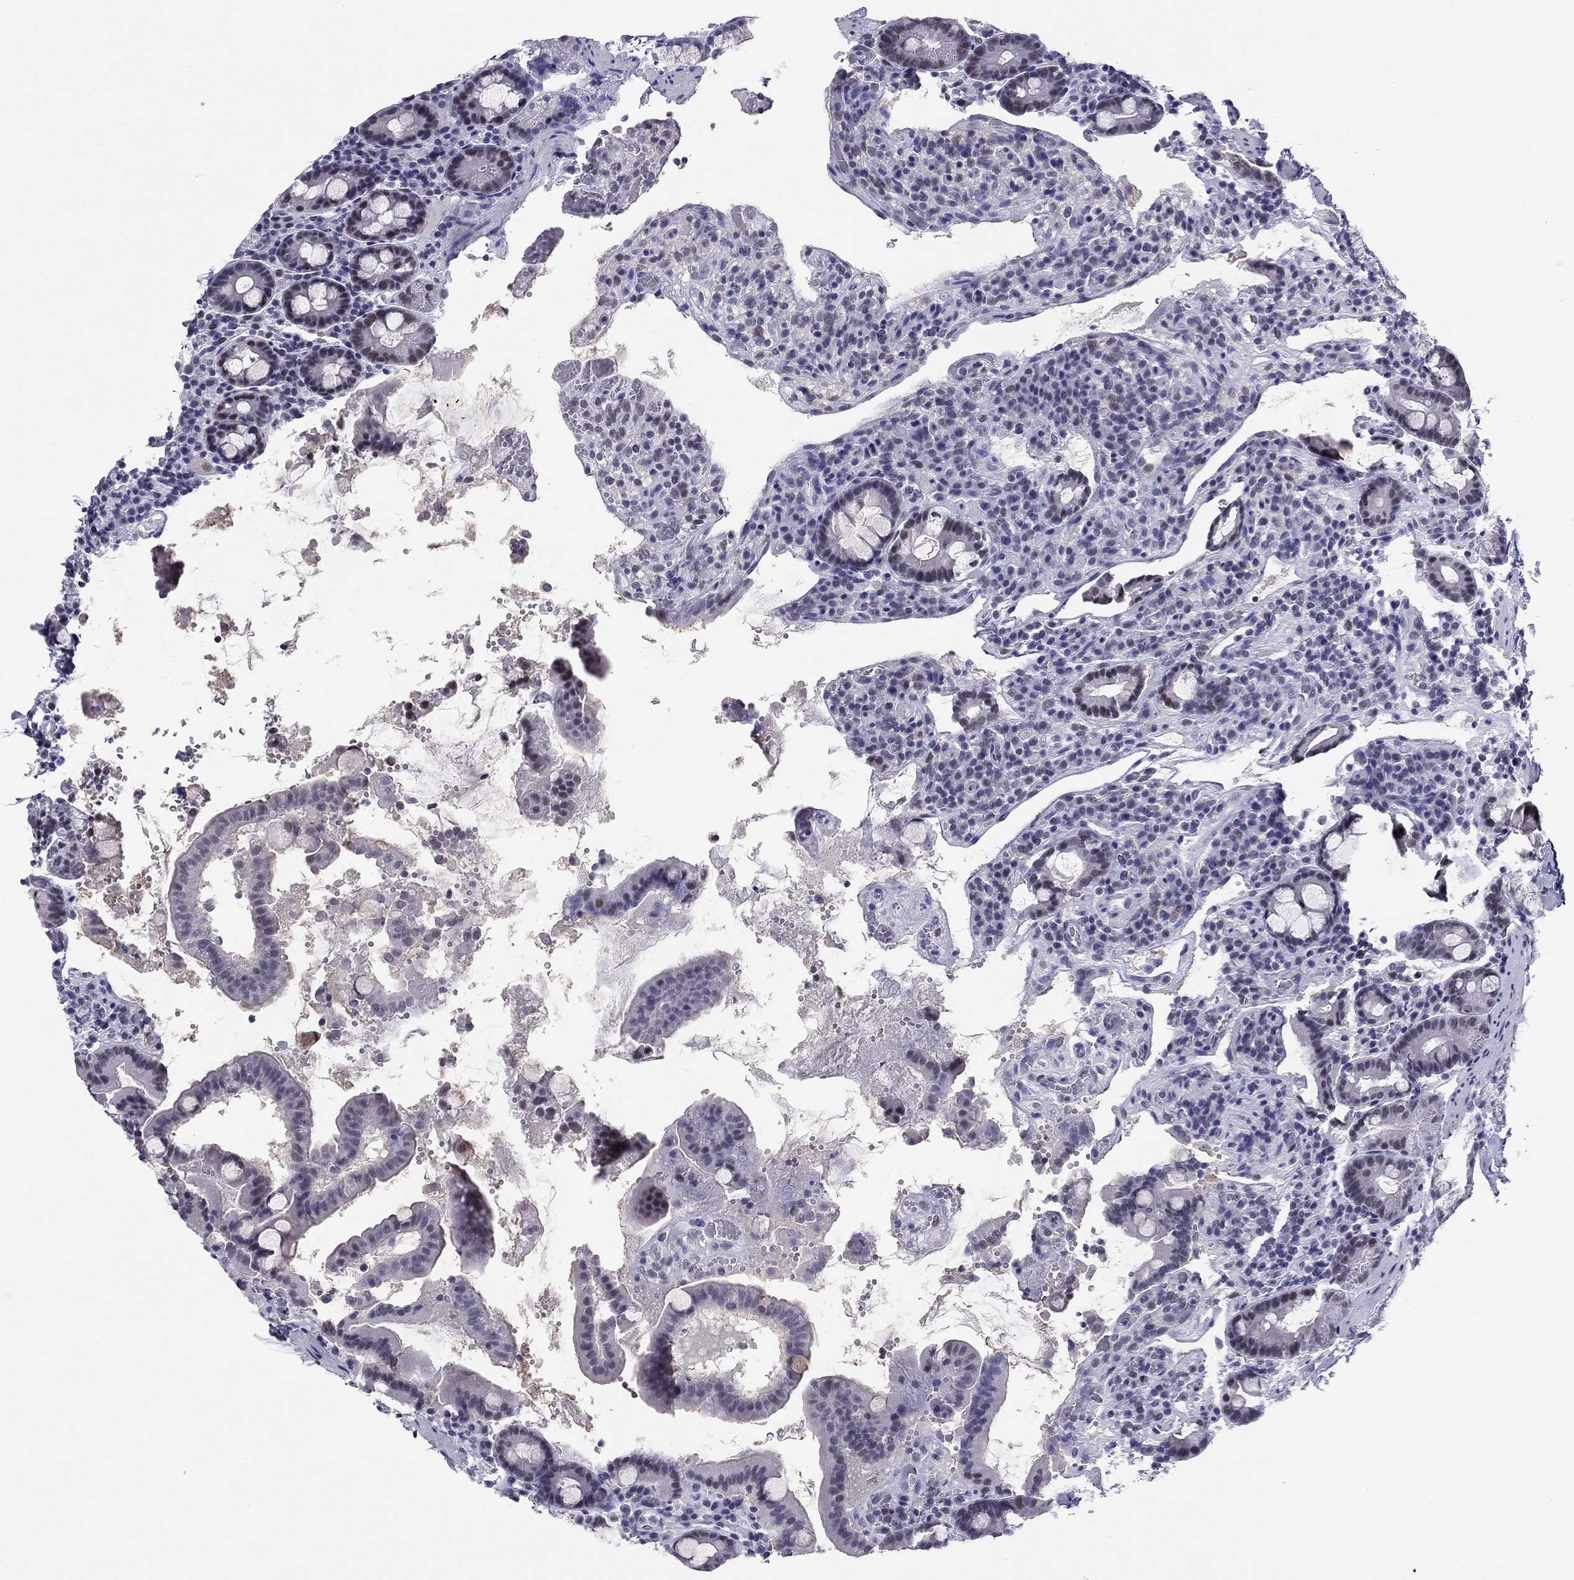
{"staining": {"intensity": "moderate", "quantity": "<25%", "location": "nuclear"}, "tissue": "duodenum", "cell_type": "Glandular cells", "image_type": "normal", "snomed": [{"axis": "morphology", "description": "Normal tissue, NOS"}, {"axis": "topography", "description": "Duodenum"}], "caption": "An immunohistochemistry histopathology image of unremarkable tissue is shown. Protein staining in brown shows moderate nuclear positivity in duodenum within glandular cells.", "gene": "DOT1L", "patient": {"sex": "male", "age": 59}}